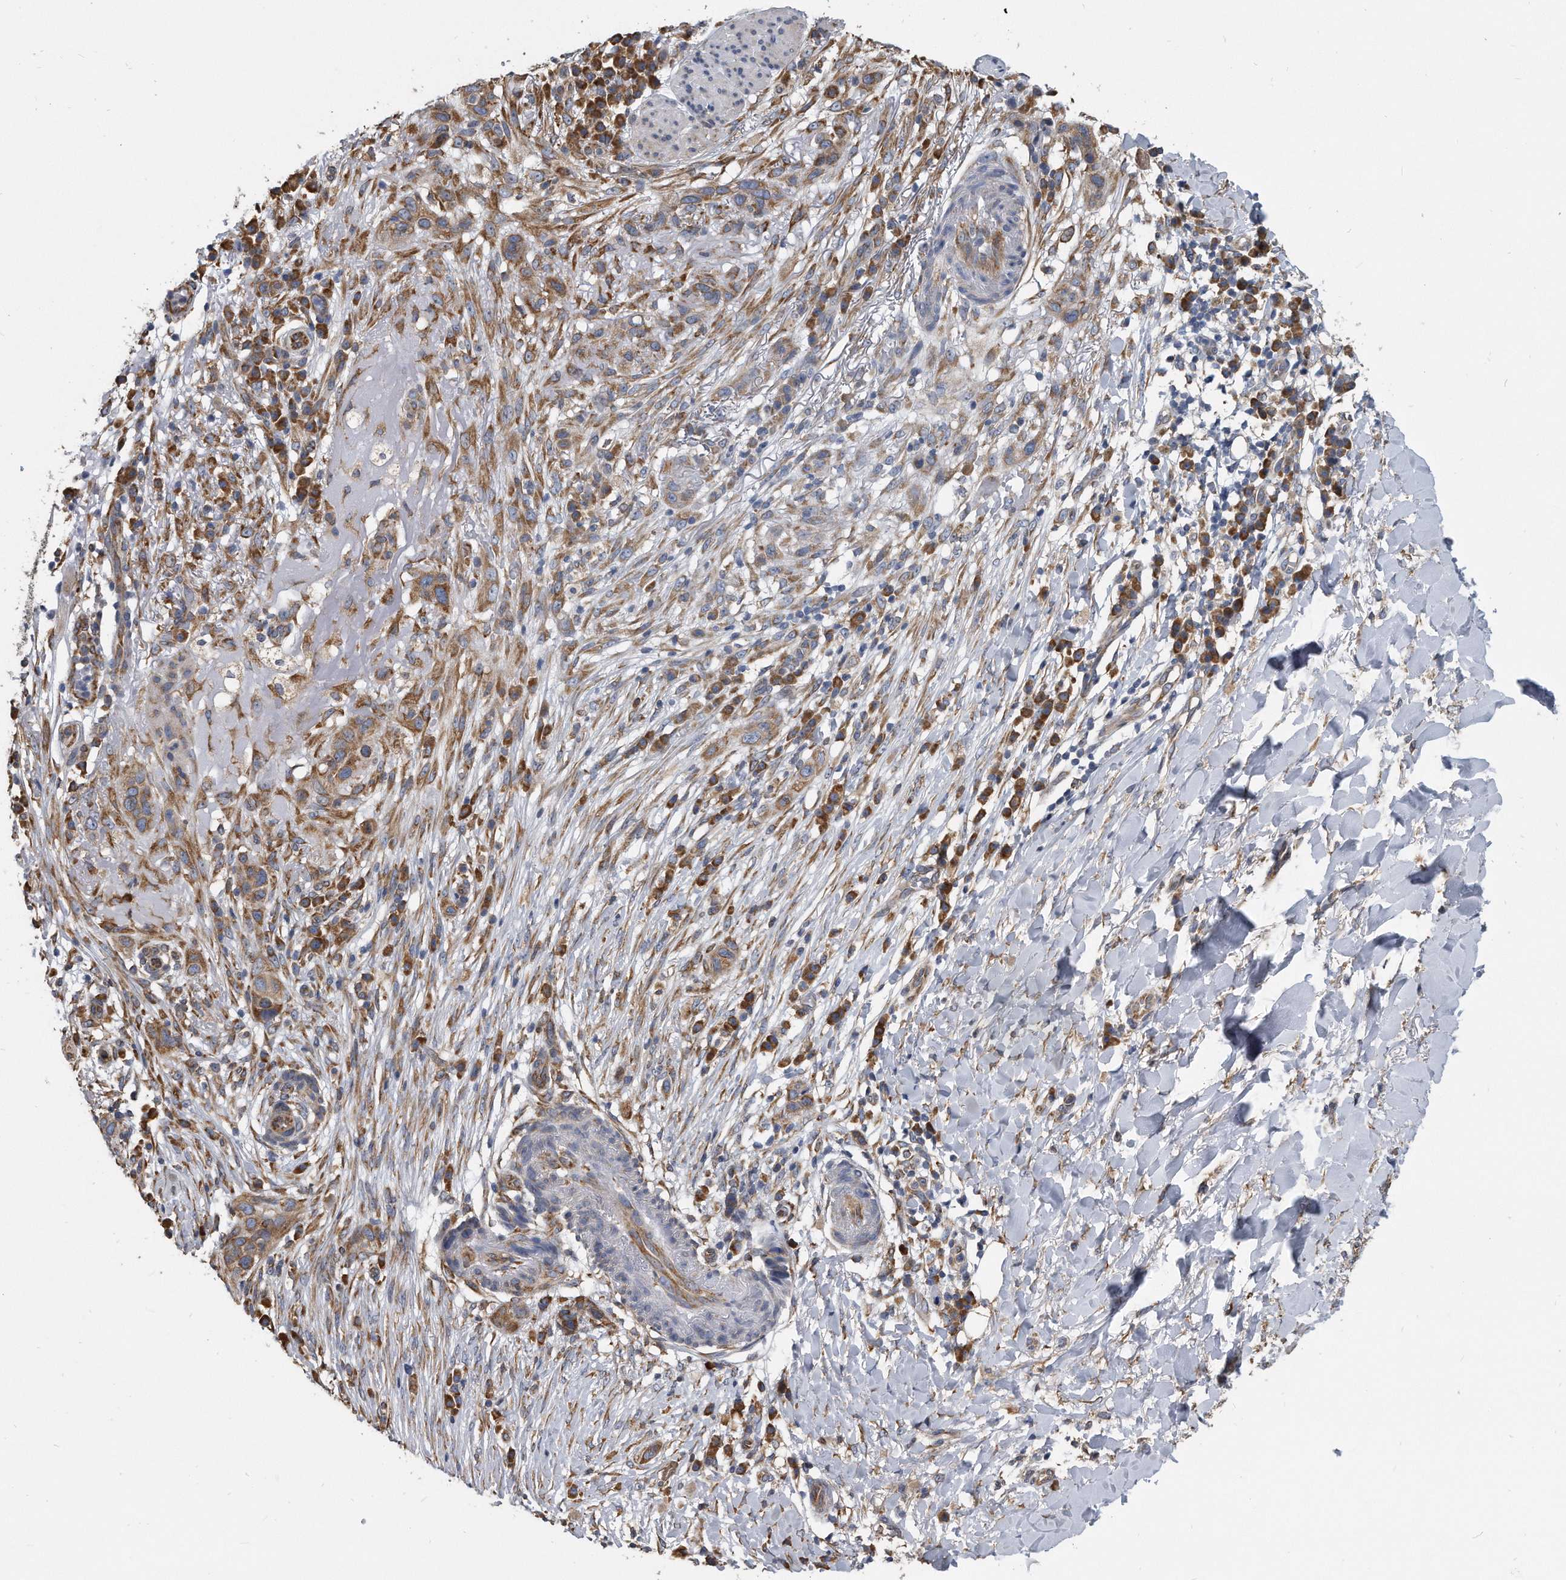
{"staining": {"intensity": "moderate", "quantity": ">75%", "location": "cytoplasmic/membranous"}, "tissue": "skin cancer", "cell_type": "Tumor cells", "image_type": "cancer", "snomed": [{"axis": "morphology", "description": "Normal tissue, NOS"}, {"axis": "morphology", "description": "Squamous cell carcinoma, NOS"}, {"axis": "topography", "description": "Skin"}], "caption": "Squamous cell carcinoma (skin) was stained to show a protein in brown. There is medium levels of moderate cytoplasmic/membranous expression in approximately >75% of tumor cells.", "gene": "CCDC47", "patient": {"sex": "female", "age": 96}}